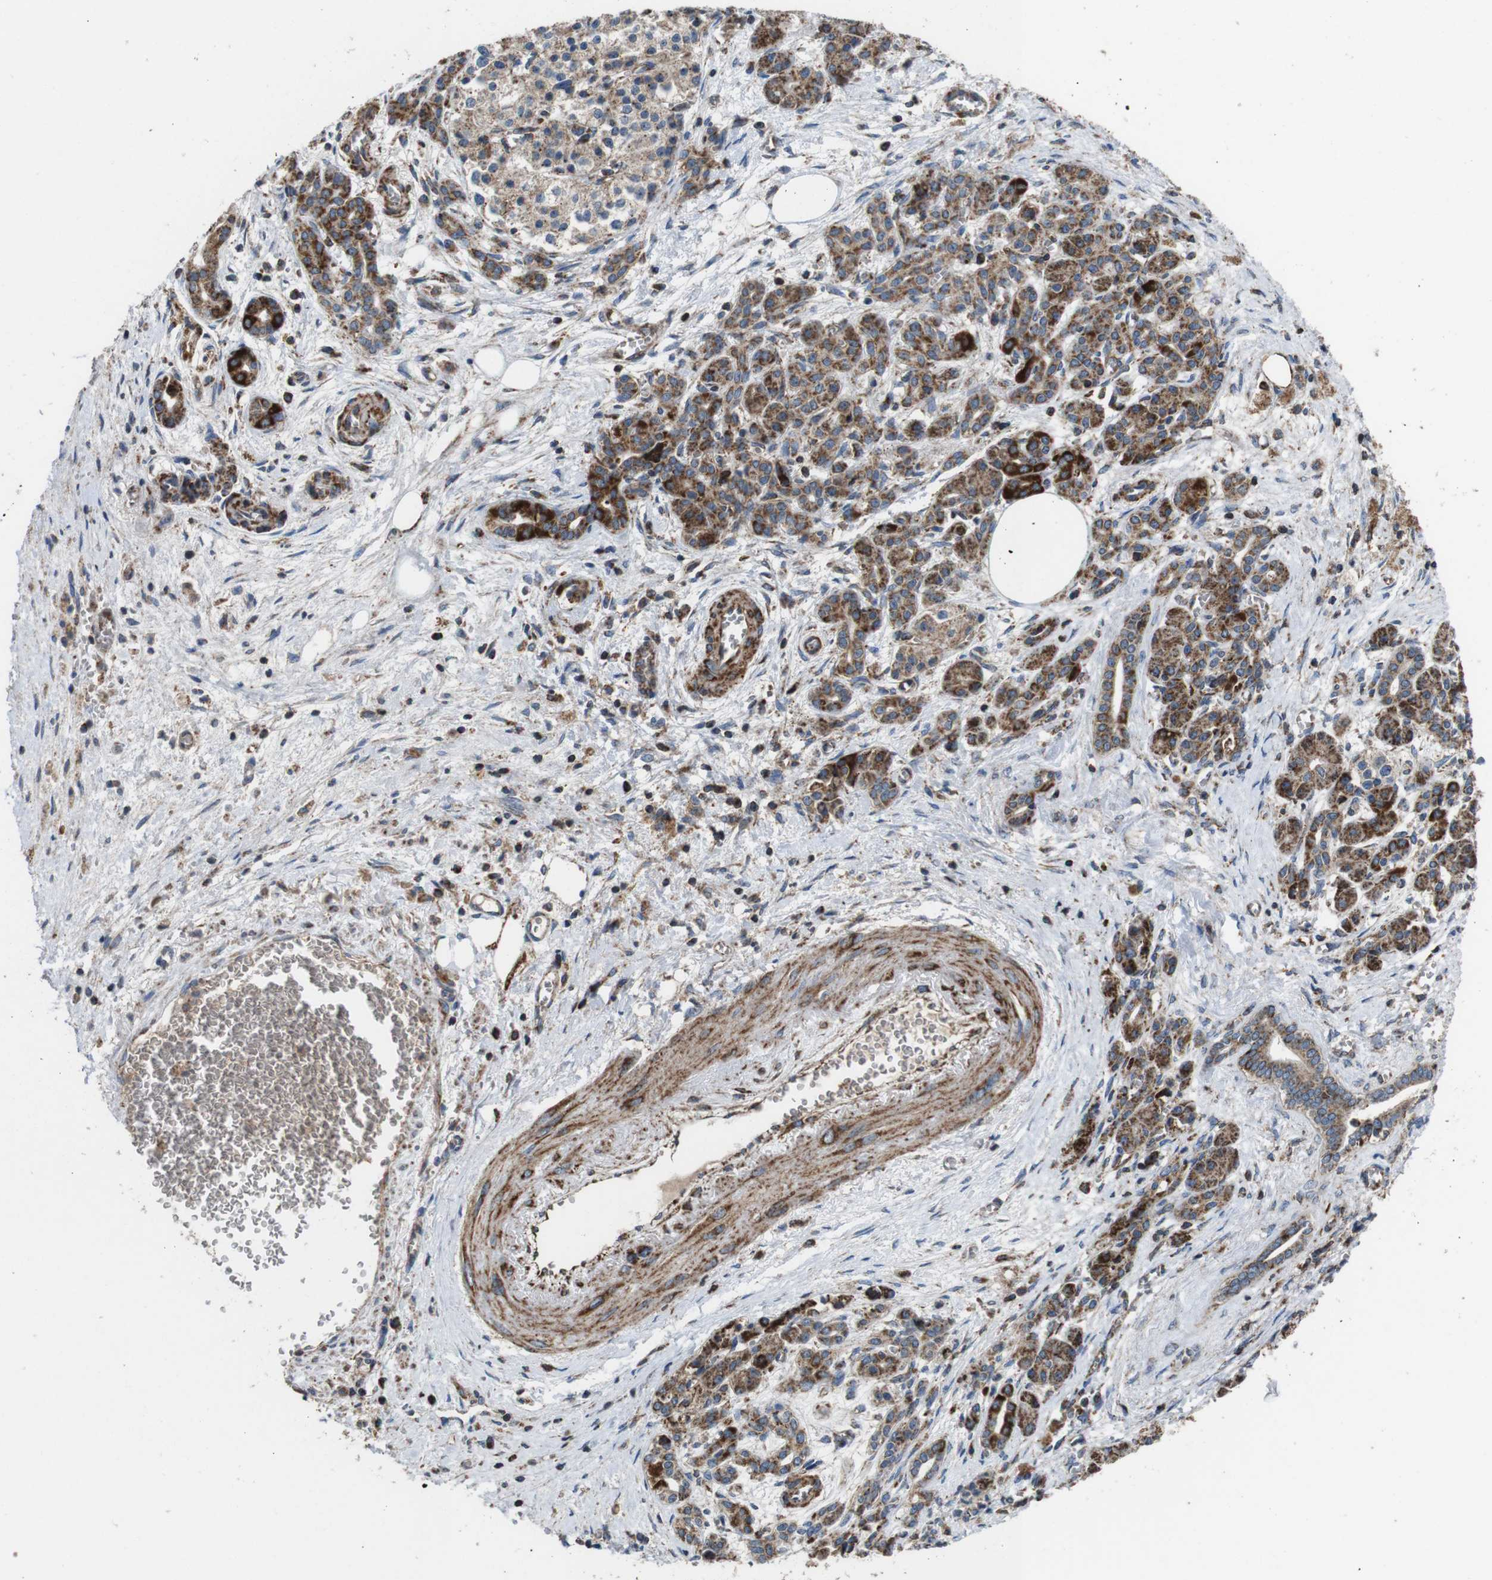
{"staining": {"intensity": "strong", "quantity": "25%-75%", "location": "cytoplasmic/membranous"}, "tissue": "pancreatic cancer", "cell_type": "Tumor cells", "image_type": "cancer", "snomed": [{"axis": "morphology", "description": "Adenocarcinoma, NOS"}, {"axis": "topography", "description": "Pancreas"}], "caption": "There is high levels of strong cytoplasmic/membranous positivity in tumor cells of pancreatic cancer, as demonstrated by immunohistochemical staining (brown color).", "gene": "HK1", "patient": {"sex": "female", "age": 70}}